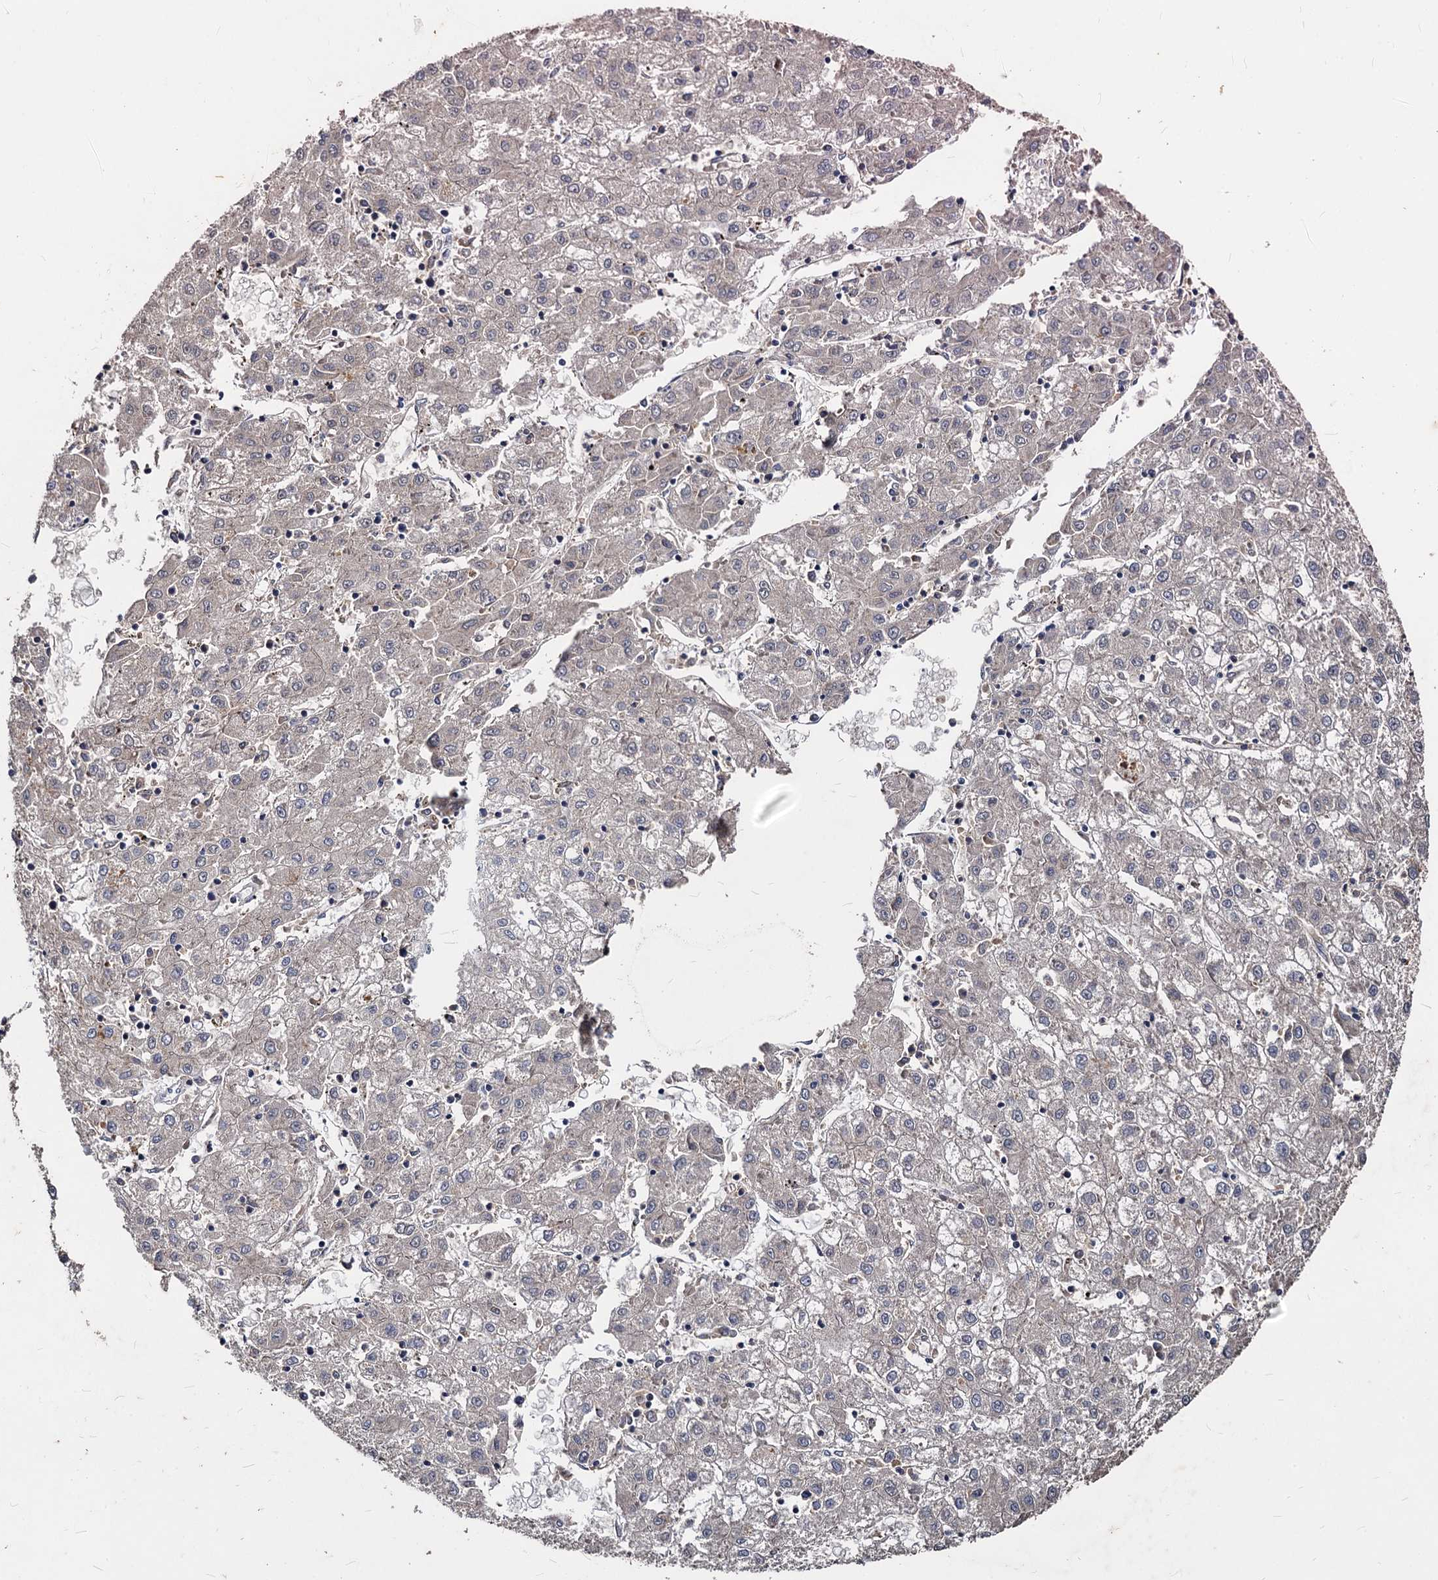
{"staining": {"intensity": "negative", "quantity": "none", "location": "none"}, "tissue": "liver cancer", "cell_type": "Tumor cells", "image_type": "cancer", "snomed": [{"axis": "morphology", "description": "Carcinoma, Hepatocellular, NOS"}, {"axis": "topography", "description": "Liver"}], "caption": "Protein analysis of hepatocellular carcinoma (liver) exhibits no significant positivity in tumor cells. (DAB immunohistochemistry (IHC), high magnification).", "gene": "CCDC184", "patient": {"sex": "male", "age": 72}}